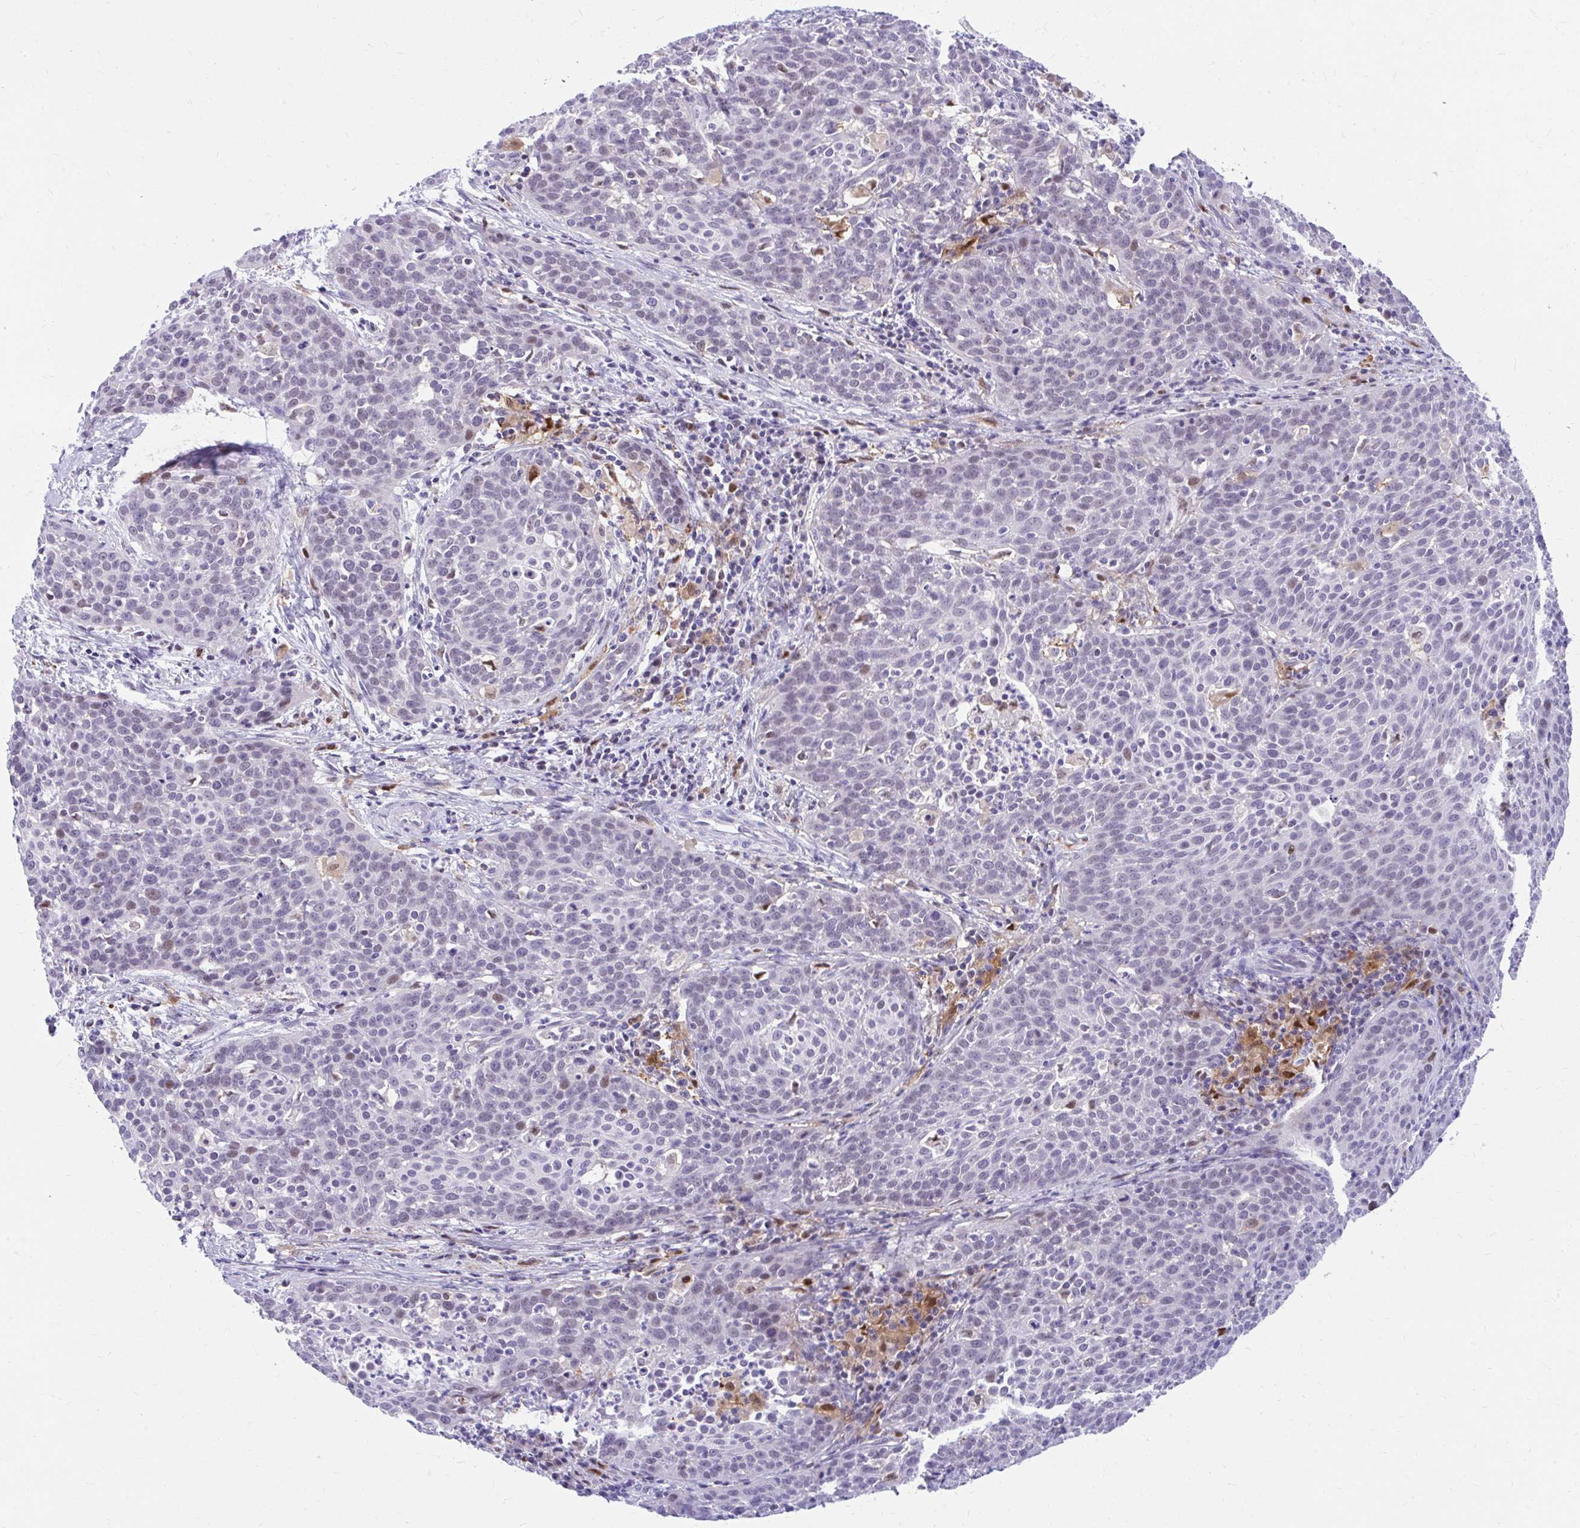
{"staining": {"intensity": "weak", "quantity": "<25%", "location": "nuclear"}, "tissue": "cervical cancer", "cell_type": "Tumor cells", "image_type": "cancer", "snomed": [{"axis": "morphology", "description": "Squamous cell carcinoma, NOS"}, {"axis": "topography", "description": "Cervix"}], "caption": "A photomicrograph of human cervical cancer (squamous cell carcinoma) is negative for staining in tumor cells.", "gene": "GLB1L2", "patient": {"sex": "female", "age": 38}}